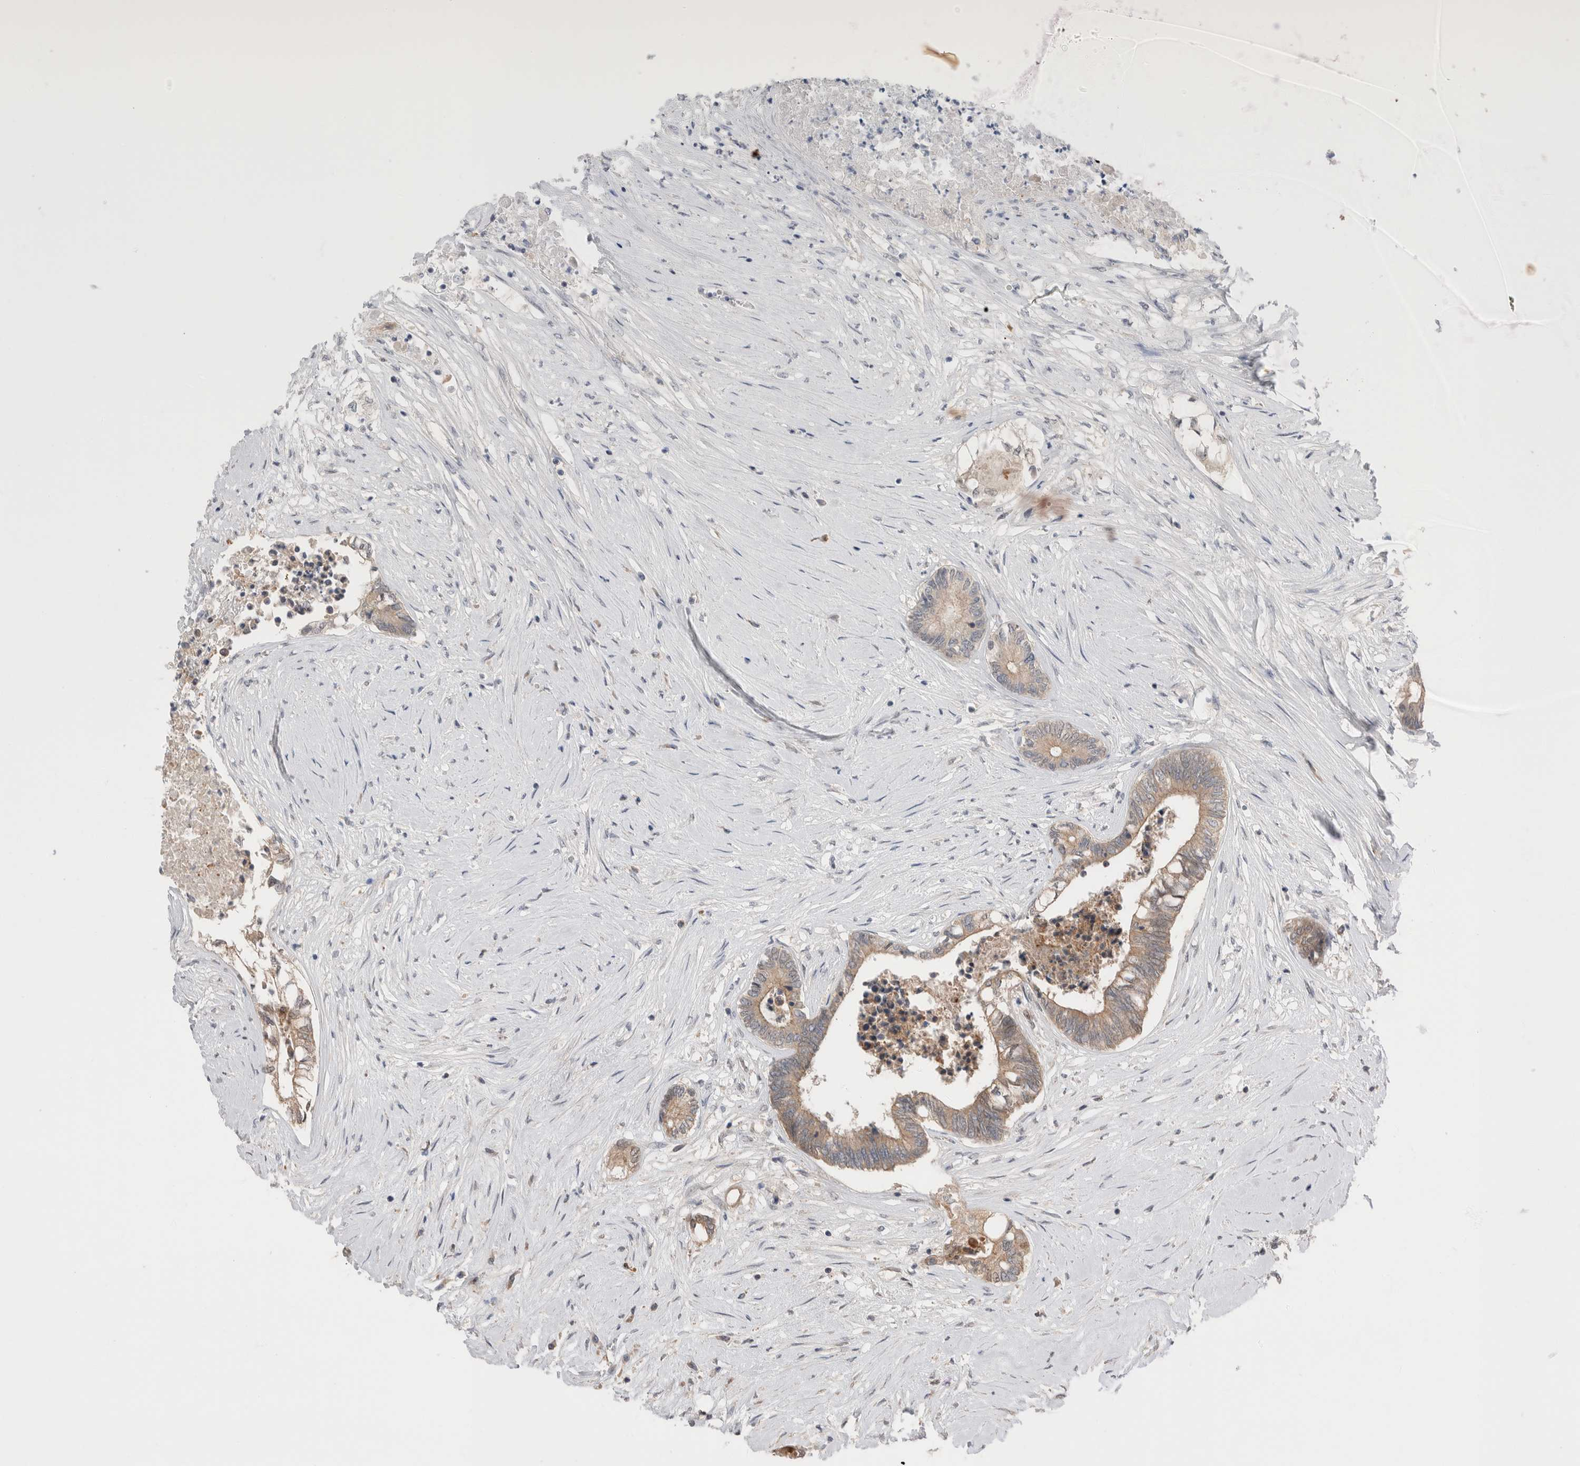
{"staining": {"intensity": "moderate", "quantity": "<25%", "location": "cytoplasmic/membranous"}, "tissue": "colorectal cancer", "cell_type": "Tumor cells", "image_type": "cancer", "snomed": [{"axis": "morphology", "description": "Adenocarcinoma, NOS"}, {"axis": "topography", "description": "Rectum"}], "caption": "Colorectal cancer was stained to show a protein in brown. There is low levels of moderate cytoplasmic/membranous expression in about <25% of tumor cells.", "gene": "SLC29A1", "patient": {"sex": "male", "age": 63}}